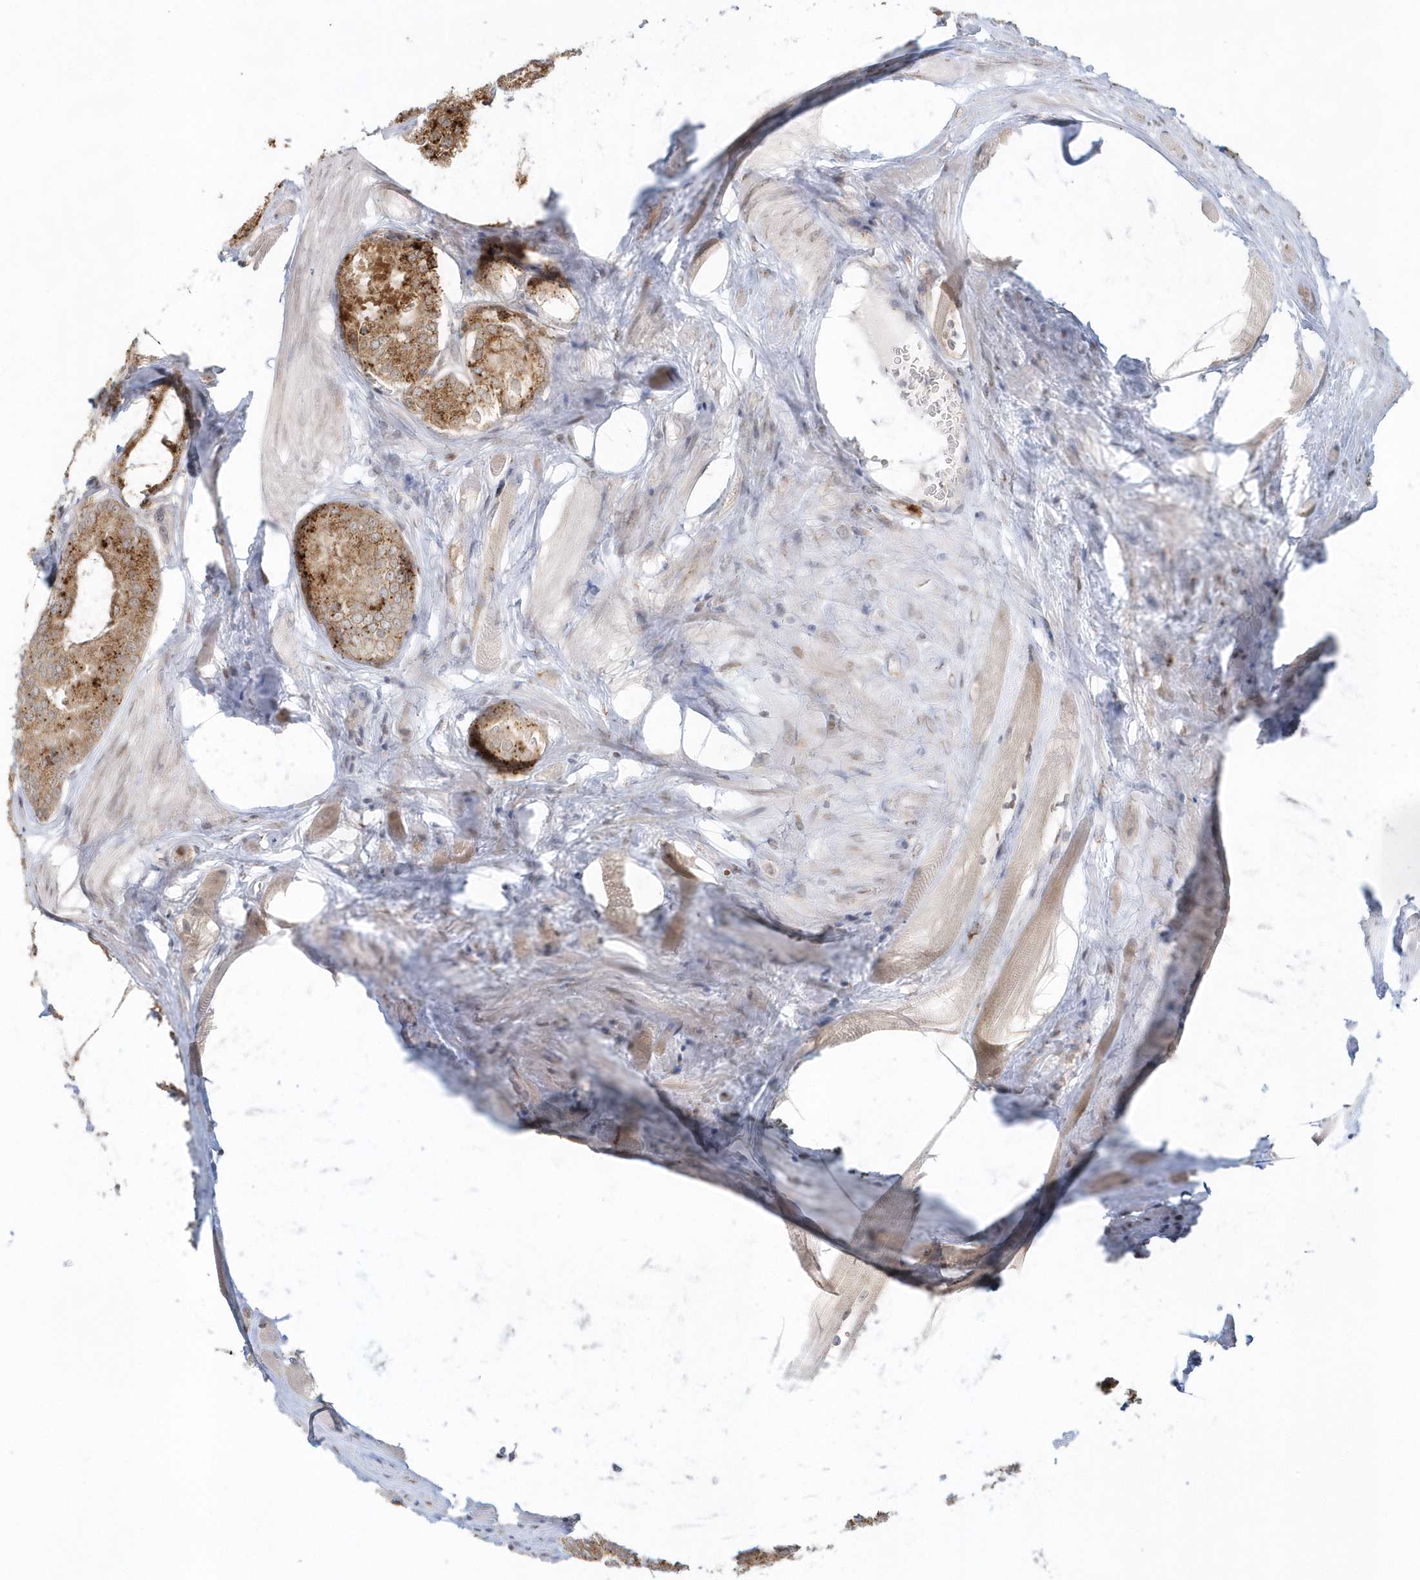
{"staining": {"intensity": "moderate", "quantity": ">75%", "location": "cytoplasmic/membranous"}, "tissue": "prostate cancer", "cell_type": "Tumor cells", "image_type": "cancer", "snomed": [{"axis": "morphology", "description": "Adenocarcinoma, Low grade"}, {"axis": "topography", "description": "Prostate"}], "caption": "Protein positivity by immunohistochemistry (IHC) demonstrates moderate cytoplasmic/membranous expression in about >75% of tumor cells in prostate cancer. Ihc stains the protein in brown and the nuclei are stained blue.", "gene": "DHFR", "patient": {"sex": "male", "age": 67}}